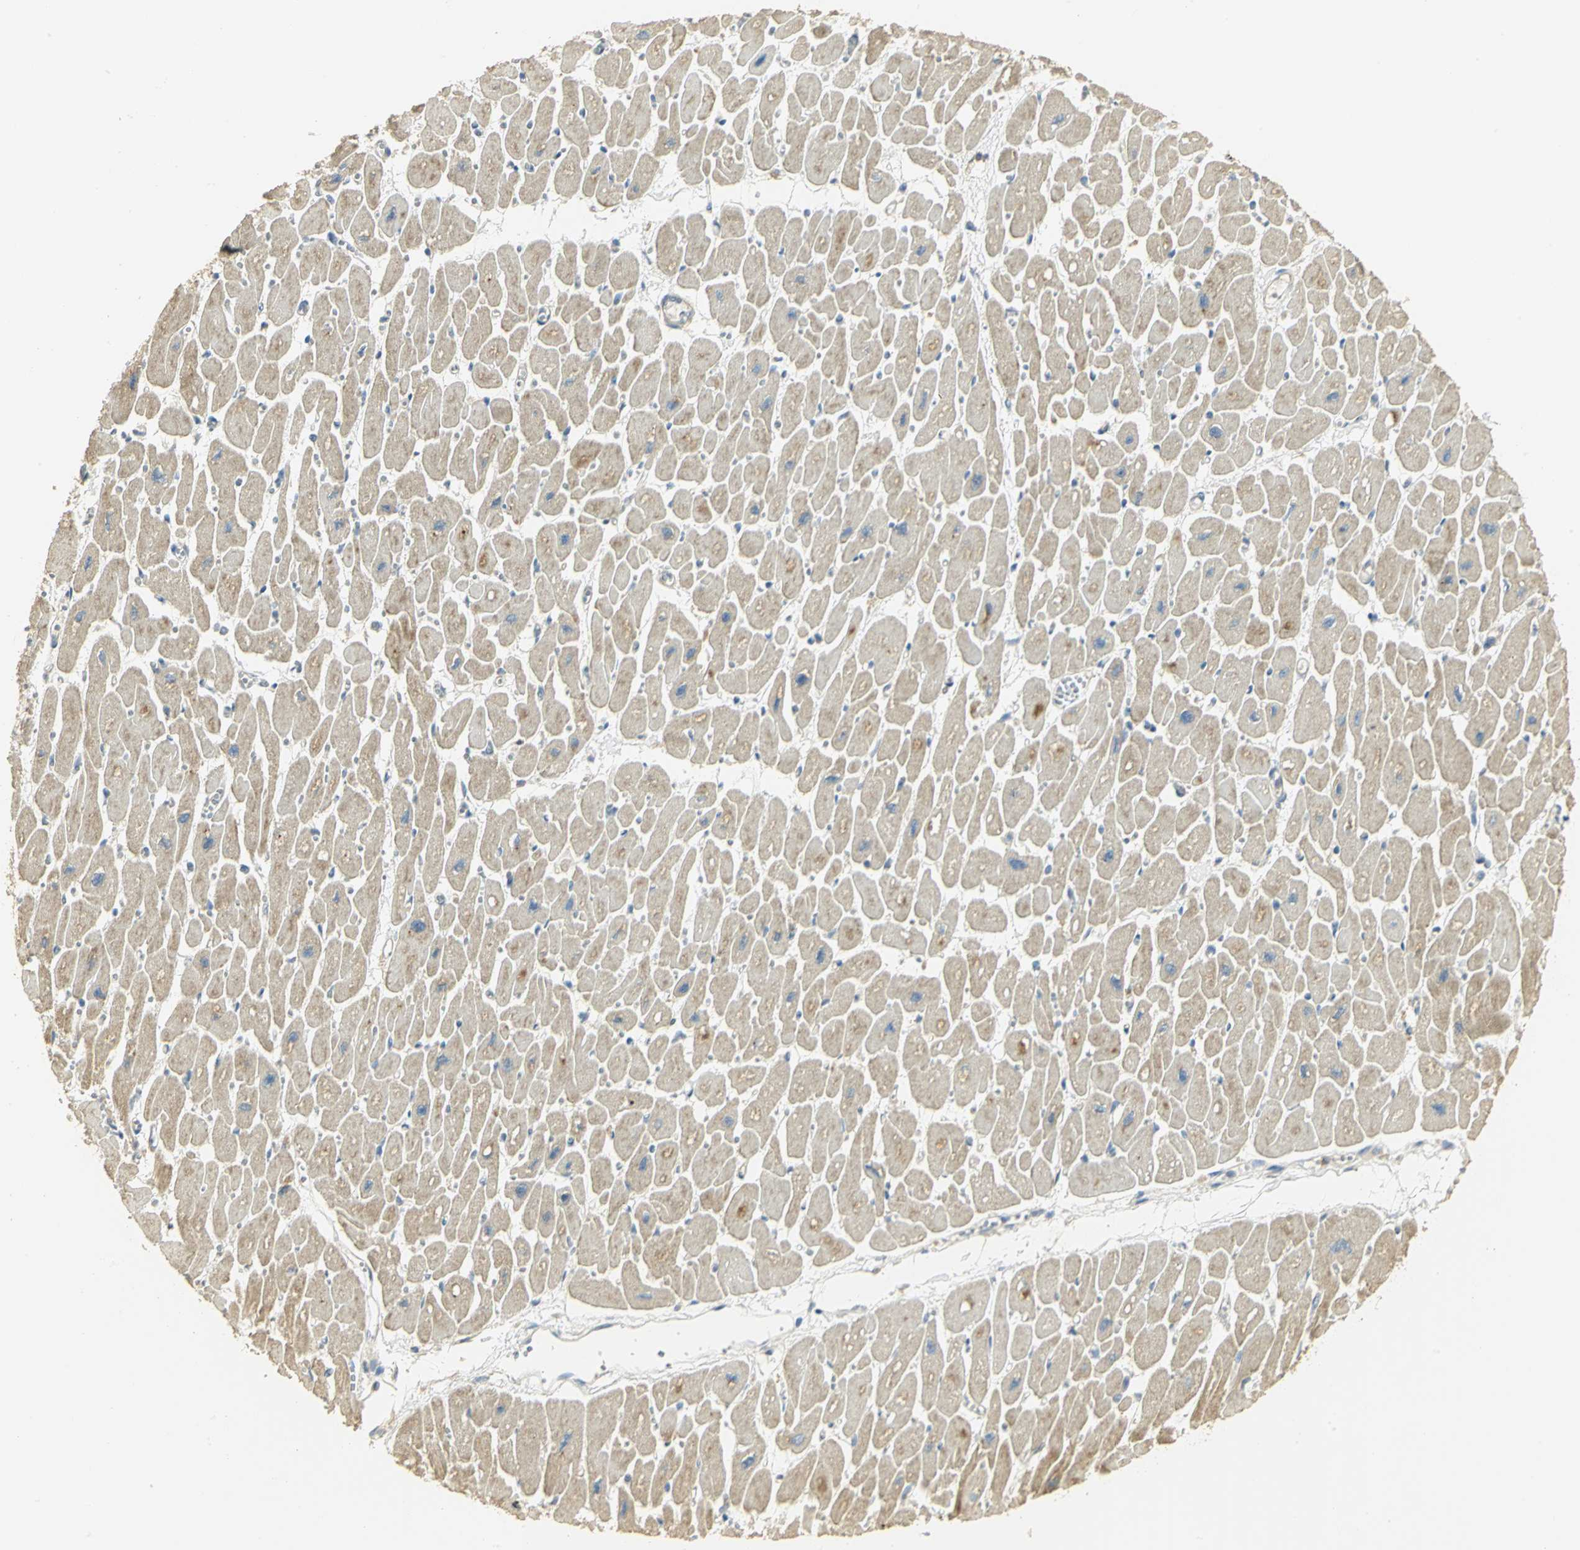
{"staining": {"intensity": "weak", "quantity": "25%-75%", "location": "cytoplasmic/membranous"}, "tissue": "heart muscle", "cell_type": "Cardiomyocytes", "image_type": "normal", "snomed": [{"axis": "morphology", "description": "Normal tissue, NOS"}, {"axis": "topography", "description": "Heart"}], "caption": "The histopathology image exhibits staining of normal heart muscle, revealing weak cytoplasmic/membranous protein staining (brown color) within cardiomyocytes.", "gene": "RARS1", "patient": {"sex": "female", "age": 54}}